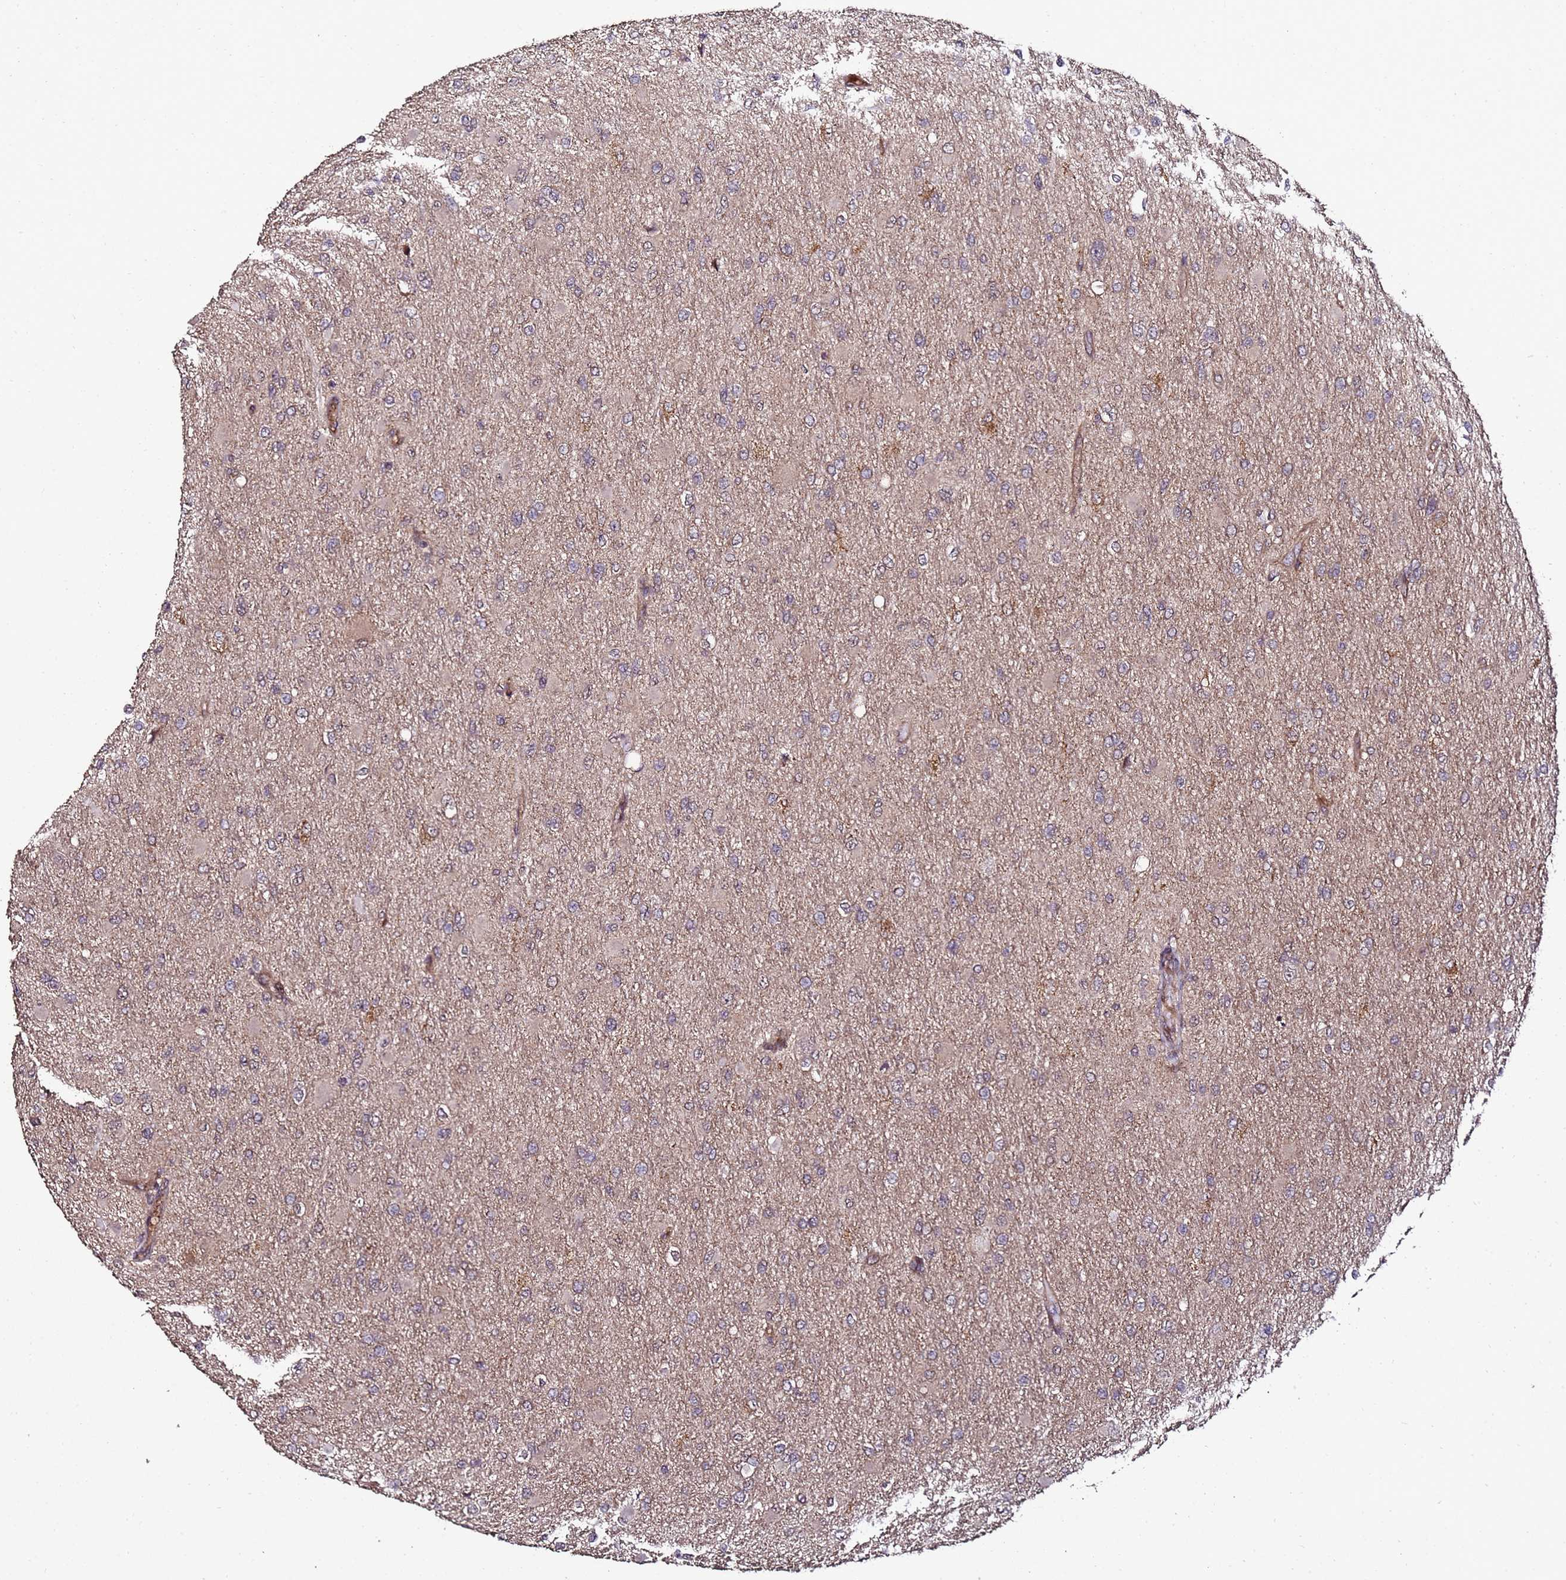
{"staining": {"intensity": "weak", "quantity": "<25%", "location": "cytoplasmic/membranous"}, "tissue": "glioma", "cell_type": "Tumor cells", "image_type": "cancer", "snomed": [{"axis": "morphology", "description": "Glioma, malignant, High grade"}, {"axis": "topography", "description": "Cerebral cortex"}], "caption": "Immunohistochemistry image of malignant high-grade glioma stained for a protein (brown), which reveals no positivity in tumor cells.", "gene": "PRODH", "patient": {"sex": "female", "age": 36}}